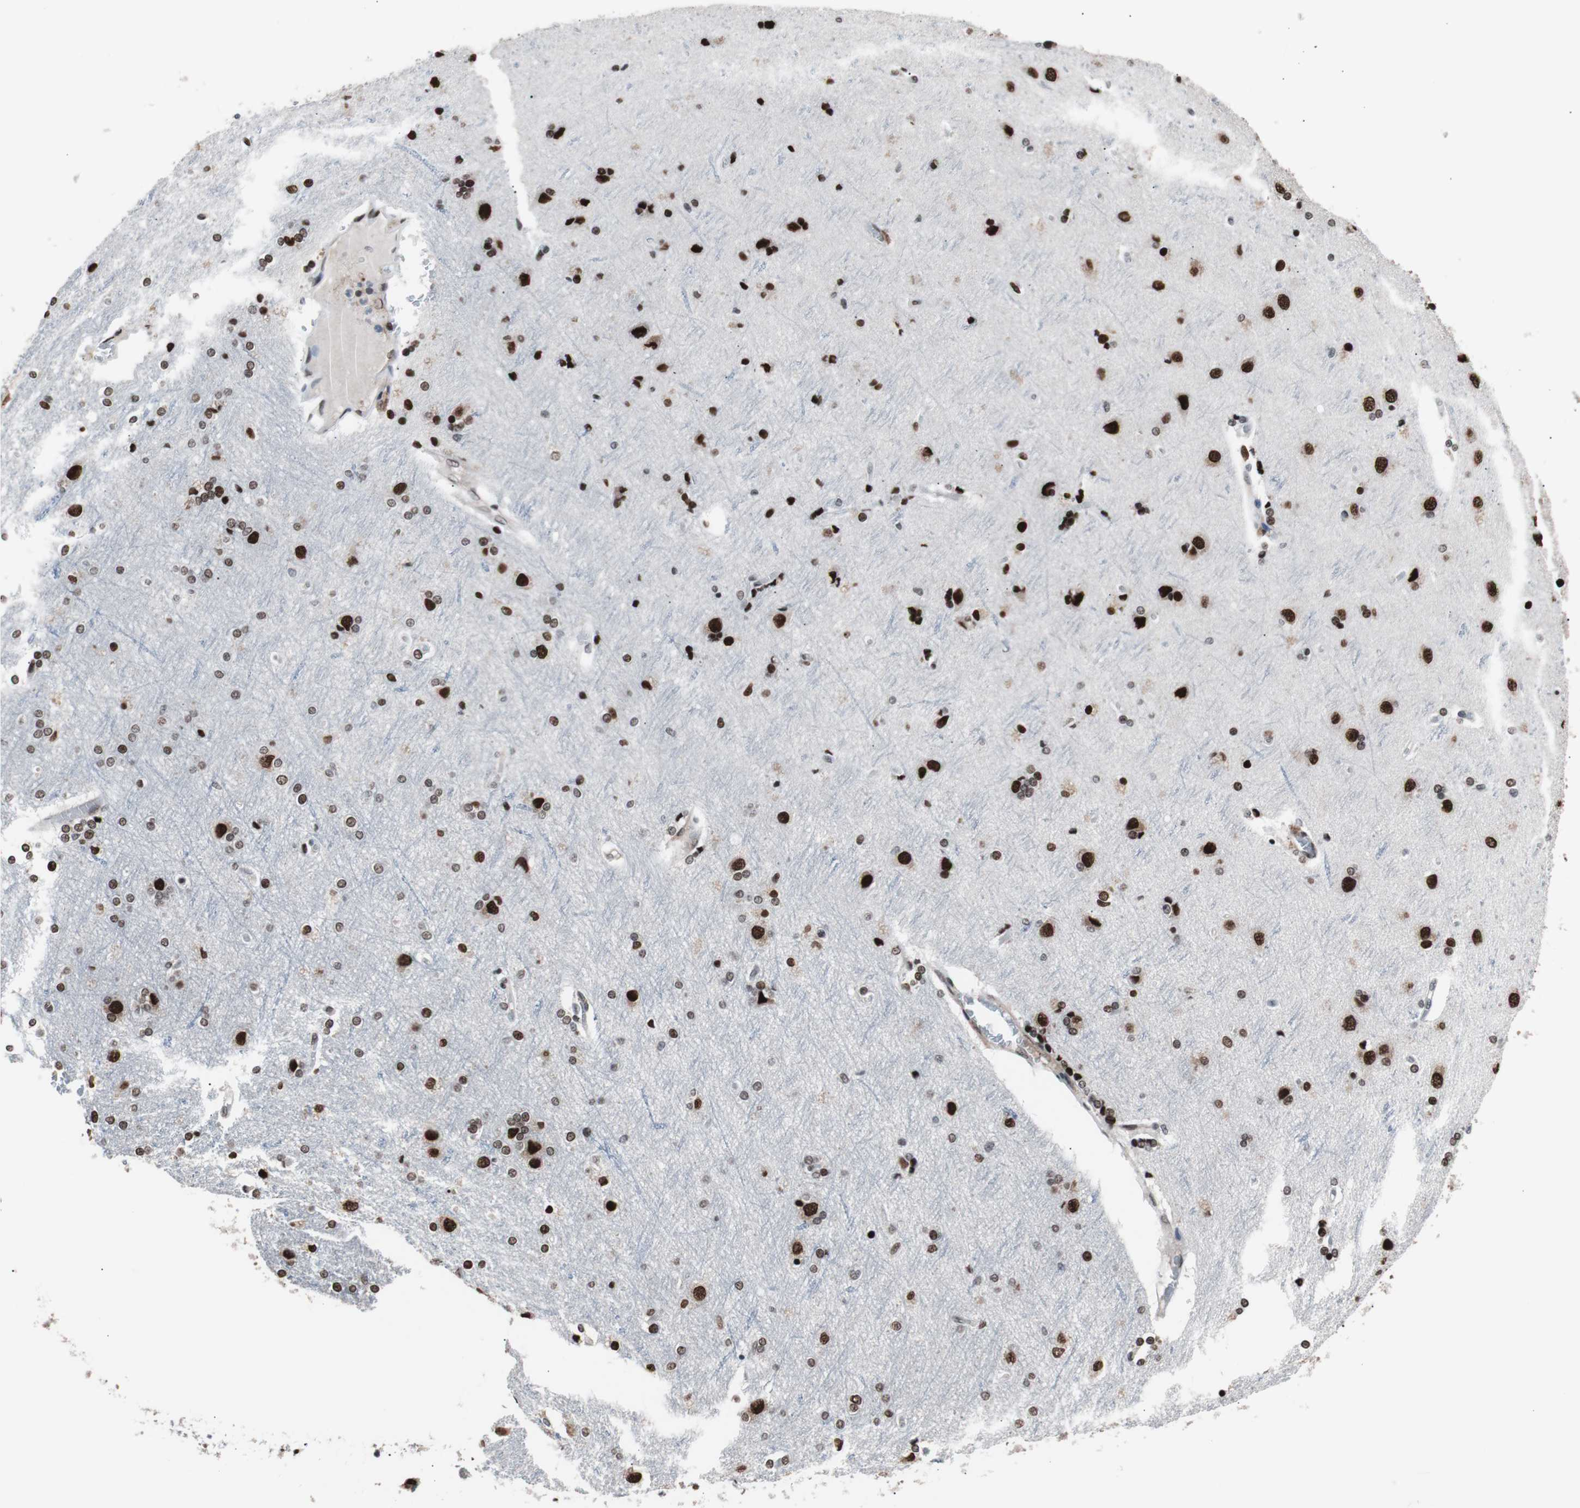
{"staining": {"intensity": "weak", "quantity": "25%-75%", "location": "nuclear"}, "tissue": "cerebral cortex", "cell_type": "Endothelial cells", "image_type": "normal", "snomed": [{"axis": "morphology", "description": "Normal tissue, NOS"}, {"axis": "topography", "description": "Cerebral cortex"}], "caption": "Protein staining displays weak nuclear staining in approximately 25%-75% of endothelial cells in benign cerebral cortex.", "gene": "POGZ", "patient": {"sex": "female", "age": 54}}